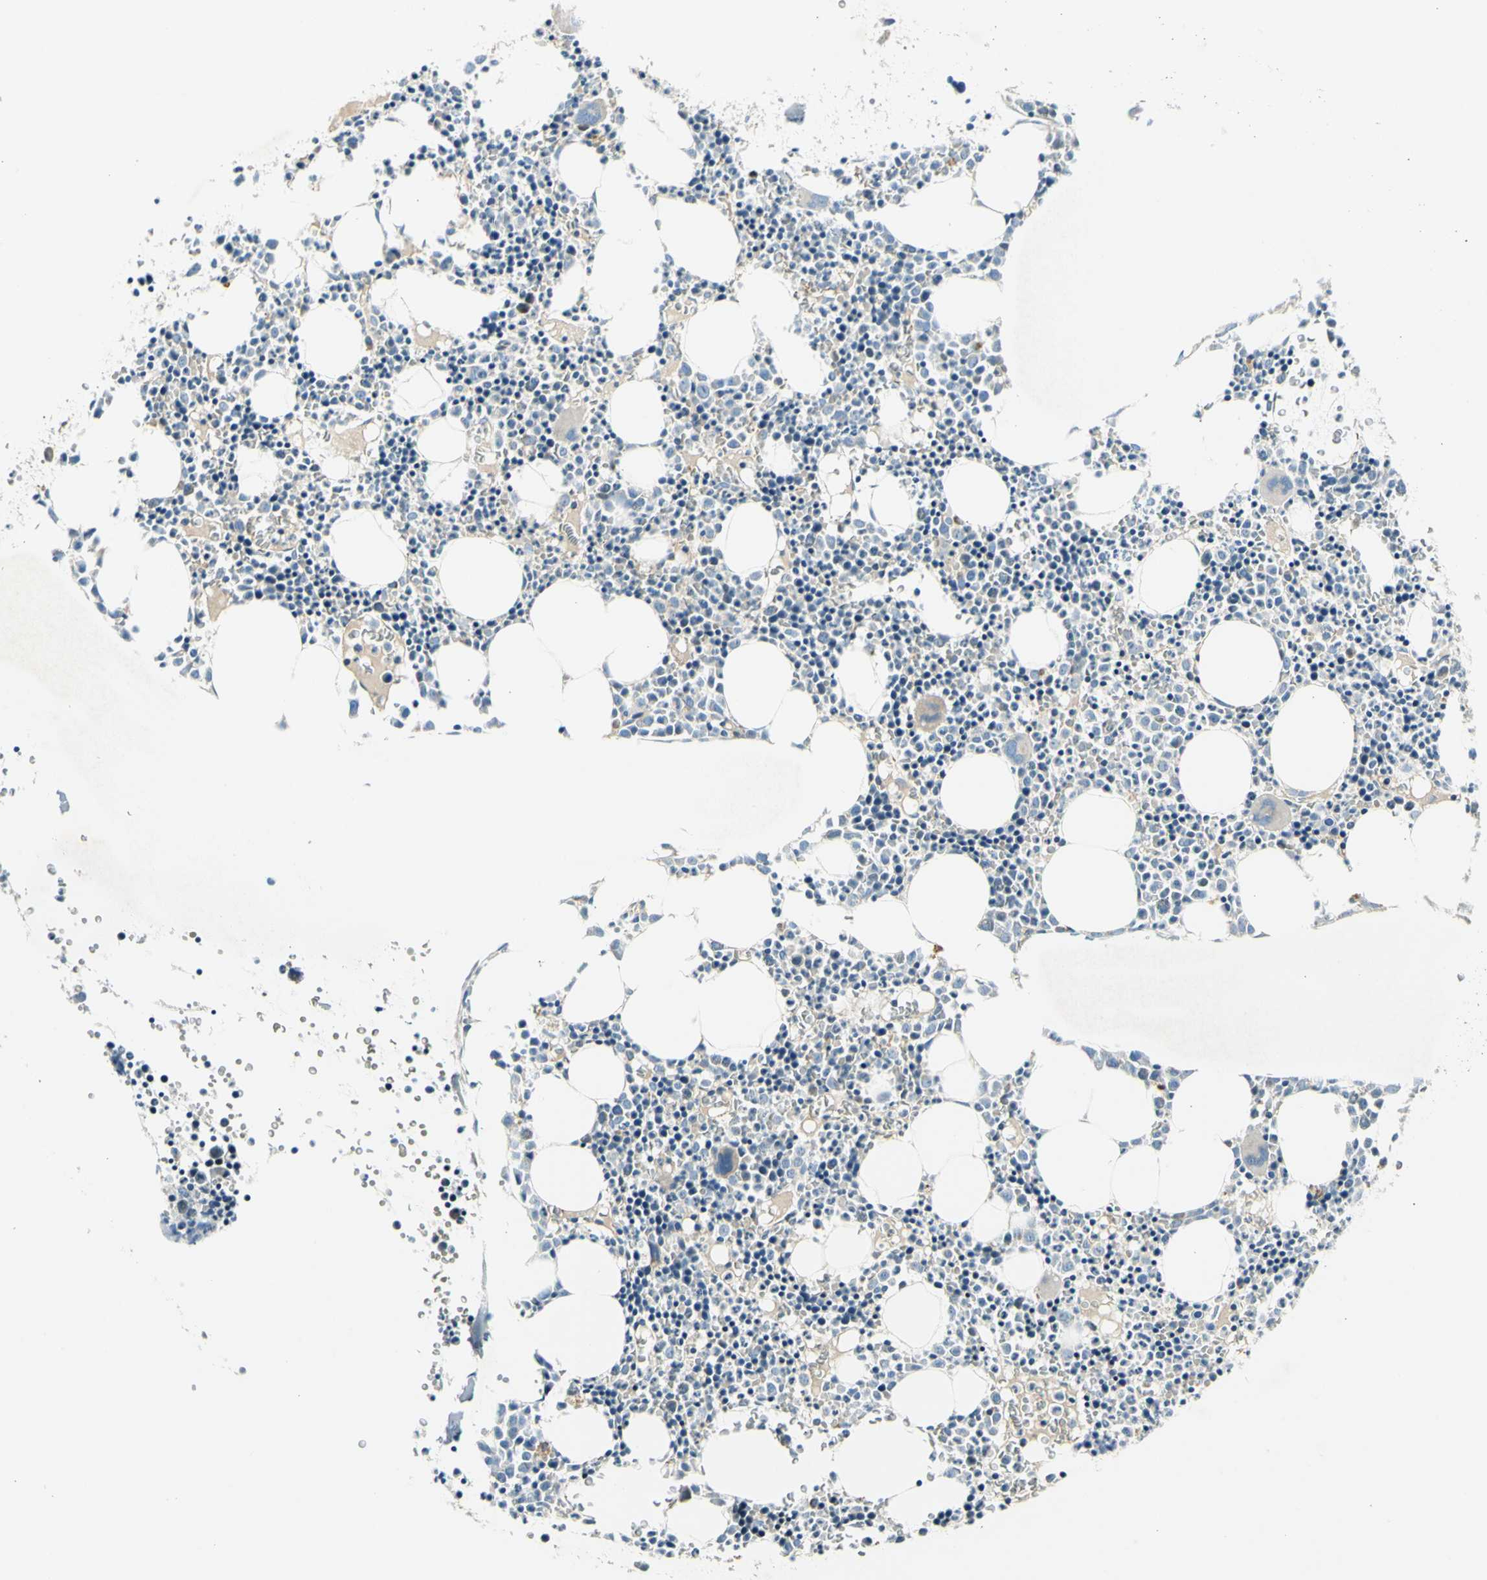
{"staining": {"intensity": "negative", "quantity": "none", "location": "none"}, "tissue": "bone marrow", "cell_type": "Hematopoietic cells", "image_type": "normal", "snomed": [{"axis": "morphology", "description": "Normal tissue, NOS"}, {"axis": "morphology", "description": "Inflammation, NOS"}, {"axis": "topography", "description": "Bone marrow"}], "caption": "IHC image of unremarkable bone marrow stained for a protein (brown), which exhibits no expression in hematopoietic cells. (DAB immunohistochemistry, high magnification).", "gene": "NPHP3", "patient": {"sex": "female", "age": 17}}